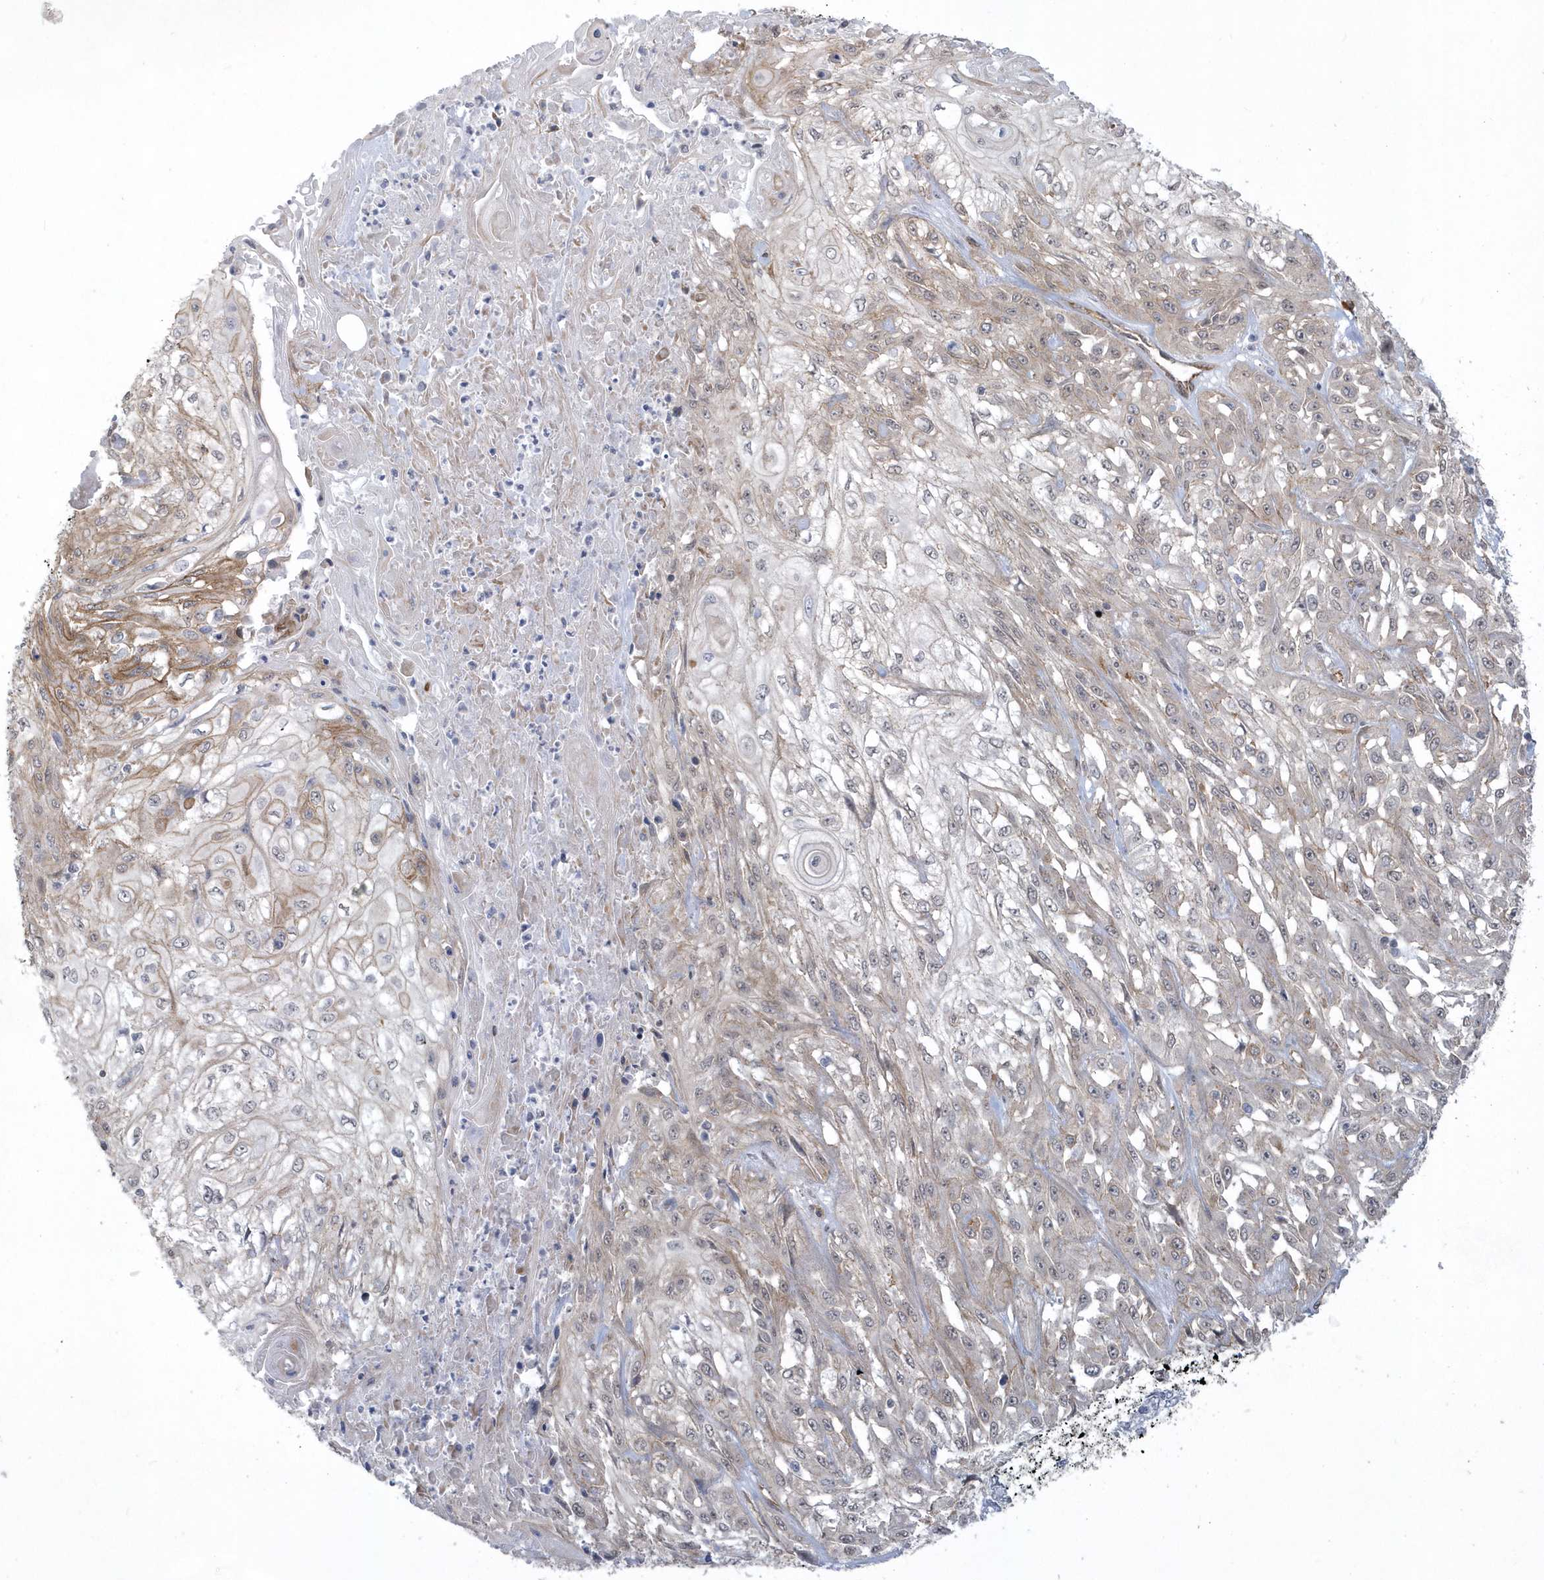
{"staining": {"intensity": "weak", "quantity": "<25%", "location": "cytoplasmic/membranous"}, "tissue": "skin cancer", "cell_type": "Tumor cells", "image_type": "cancer", "snomed": [{"axis": "morphology", "description": "Squamous cell carcinoma, NOS"}, {"axis": "morphology", "description": "Squamous cell carcinoma, metastatic, NOS"}, {"axis": "topography", "description": "Skin"}, {"axis": "topography", "description": "Lymph node"}], "caption": "The histopathology image demonstrates no staining of tumor cells in metastatic squamous cell carcinoma (skin).", "gene": "RAI14", "patient": {"sex": "male", "age": 75}}